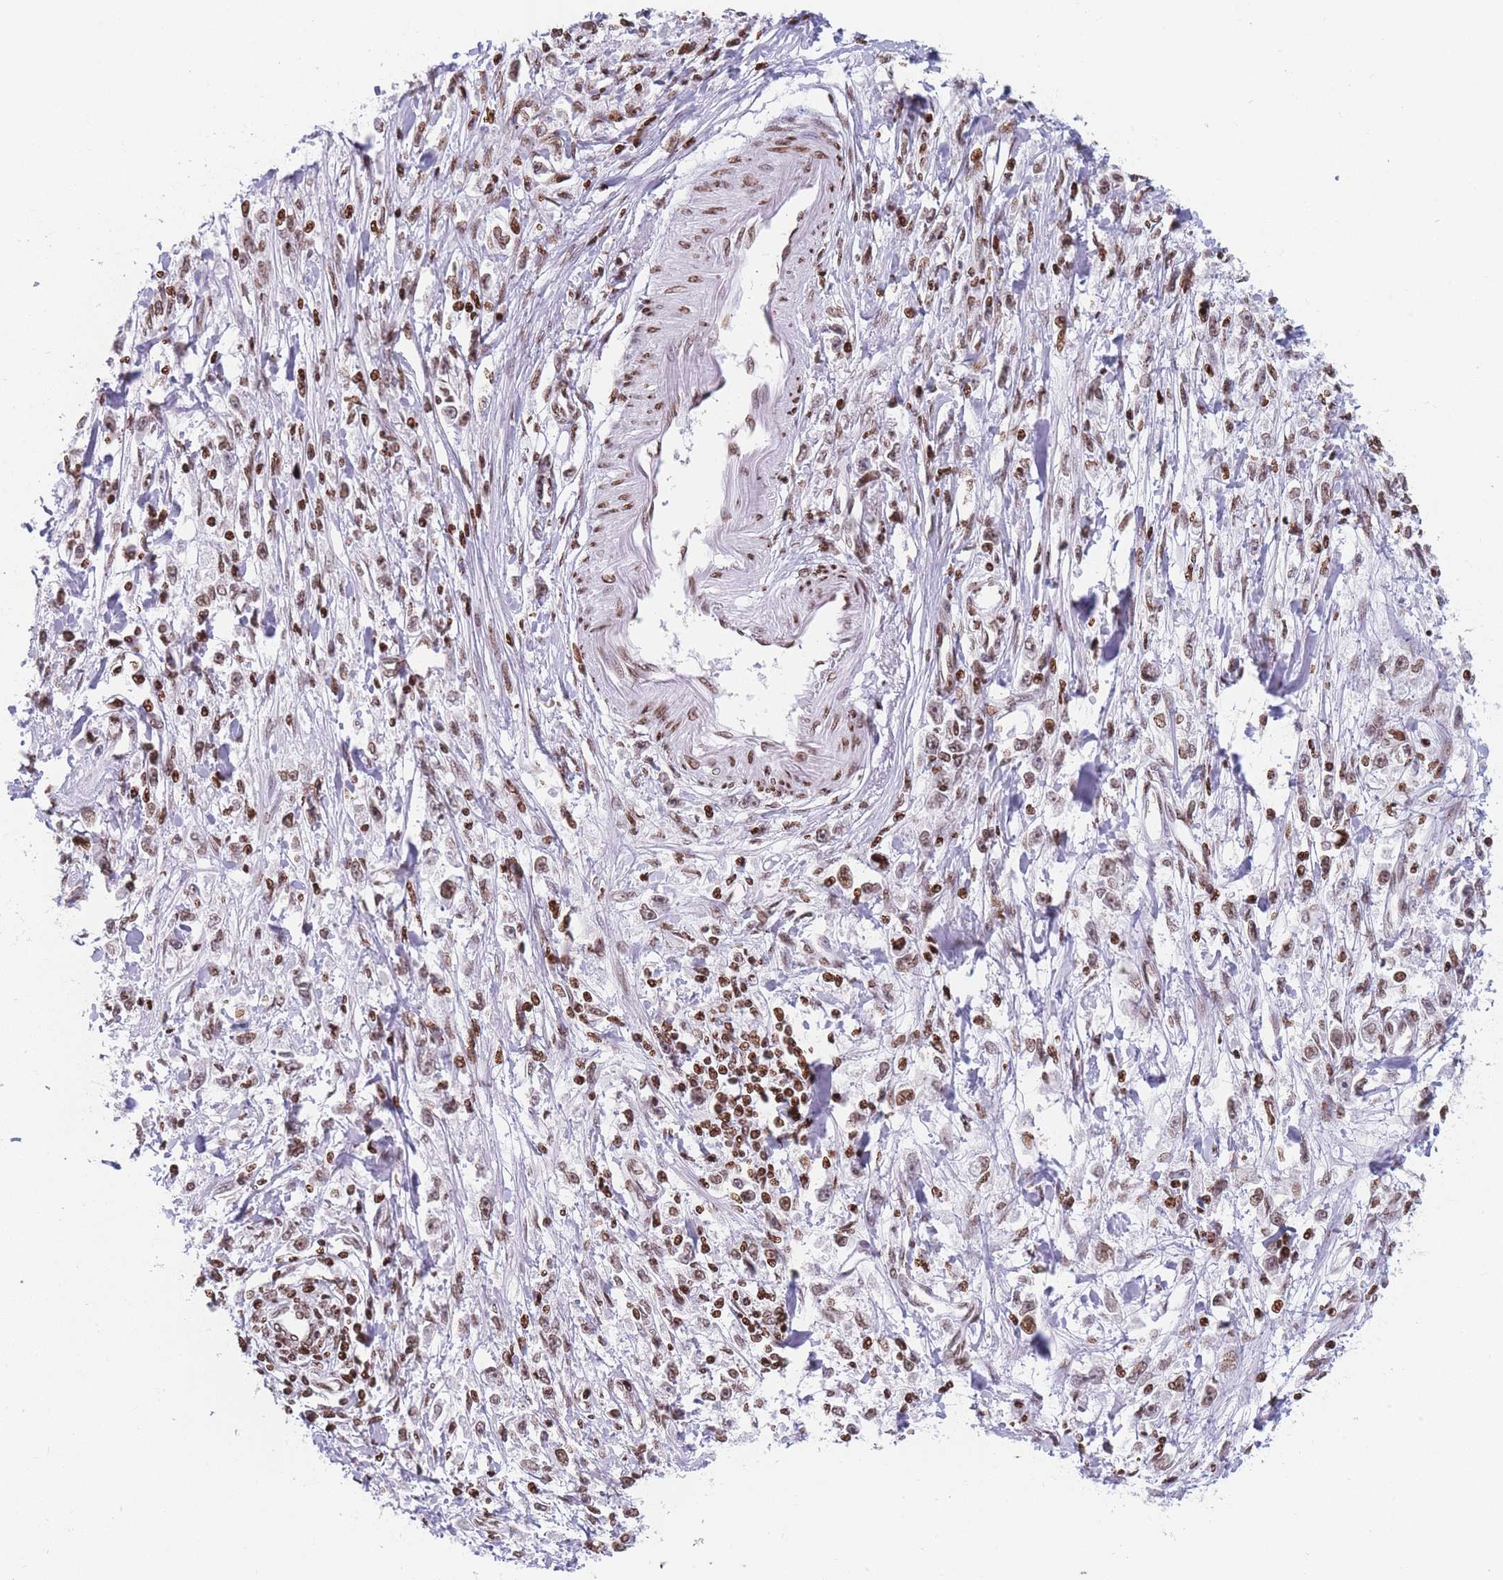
{"staining": {"intensity": "moderate", "quantity": ">75%", "location": "nuclear"}, "tissue": "stomach cancer", "cell_type": "Tumor cells", "image_type": "cancer", "snomed": [{"axis": "morphology", "description": "Adenocarcinoma, NOS"}, {"axis": "topography", "description": "Stomach"}], "caption": "The image shows immunohistochemical staining of stomach cancer (adenocarcinoma). There is moderate nuclear positivity is present in approximately >75% of tumor cells. Nuclei are stained in blue.", "gene": "AK9", "patient": {"sex": "female", "age": 59}}